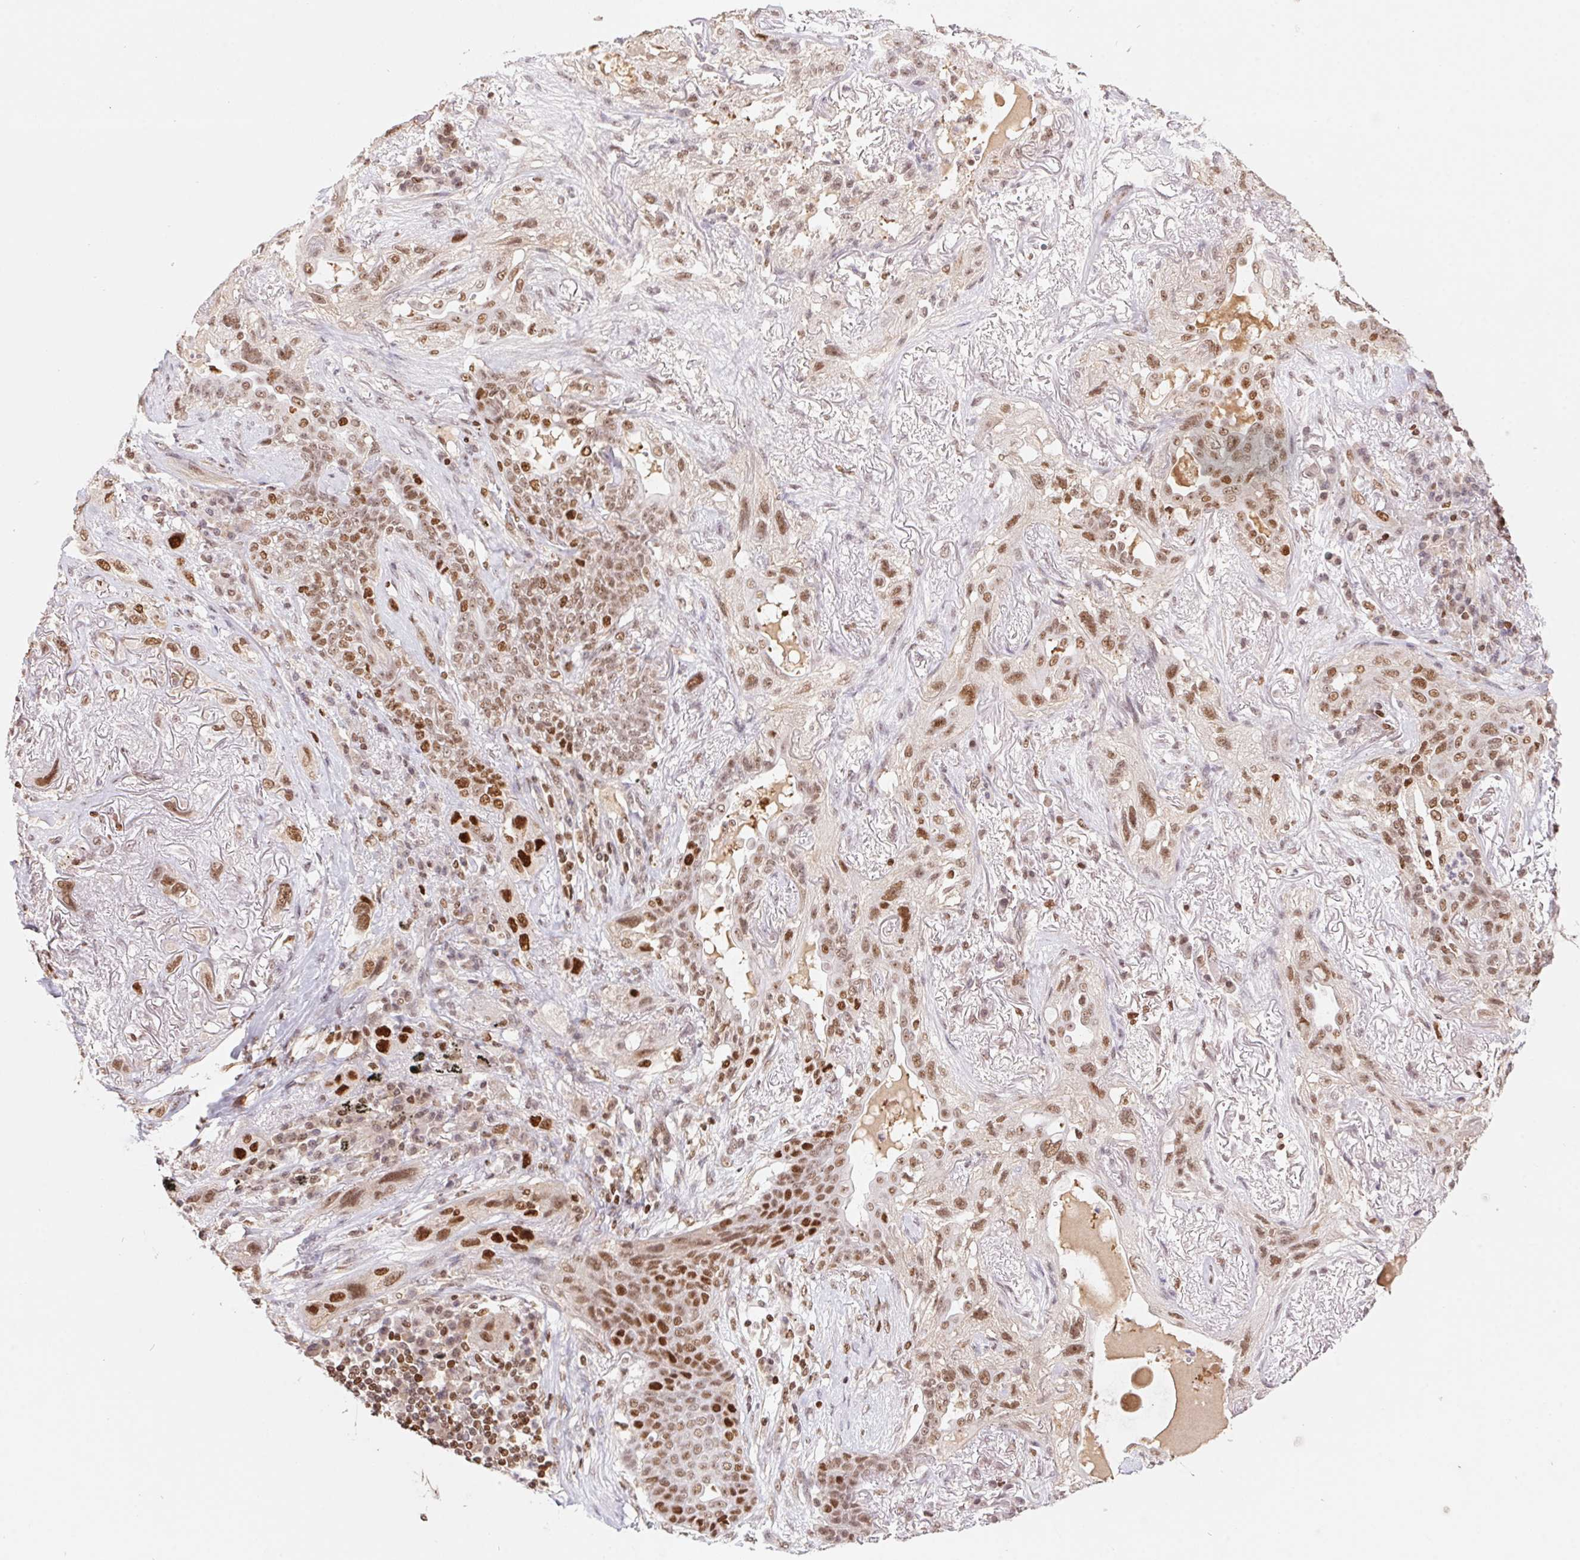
{"staining": {"intensity": "moderate", "quantity": ">75%", "location": "nuclear"}, "tissue": "lung cancer", "cell_type": "Tumor cells", "image_type": "cancer", "snomed": [{"axis": "morphology", "description": "Squamous cell carcinoma, NOS"}, {"axis": "topography", "description": "Lung"}], "caption": "IHC of lung cancer (squamous cell carcinoma) exhibits medium levels of moderate nuclear expression in approximately >75% of tumor cells. The staining was performed using DAB to visualize the protein expression in brown, while the nuclei were stained in blue with hematoxylin (Magnification: 20x).", "gene": "POLD3", "patient": {"sex": "female", "age": 70}}